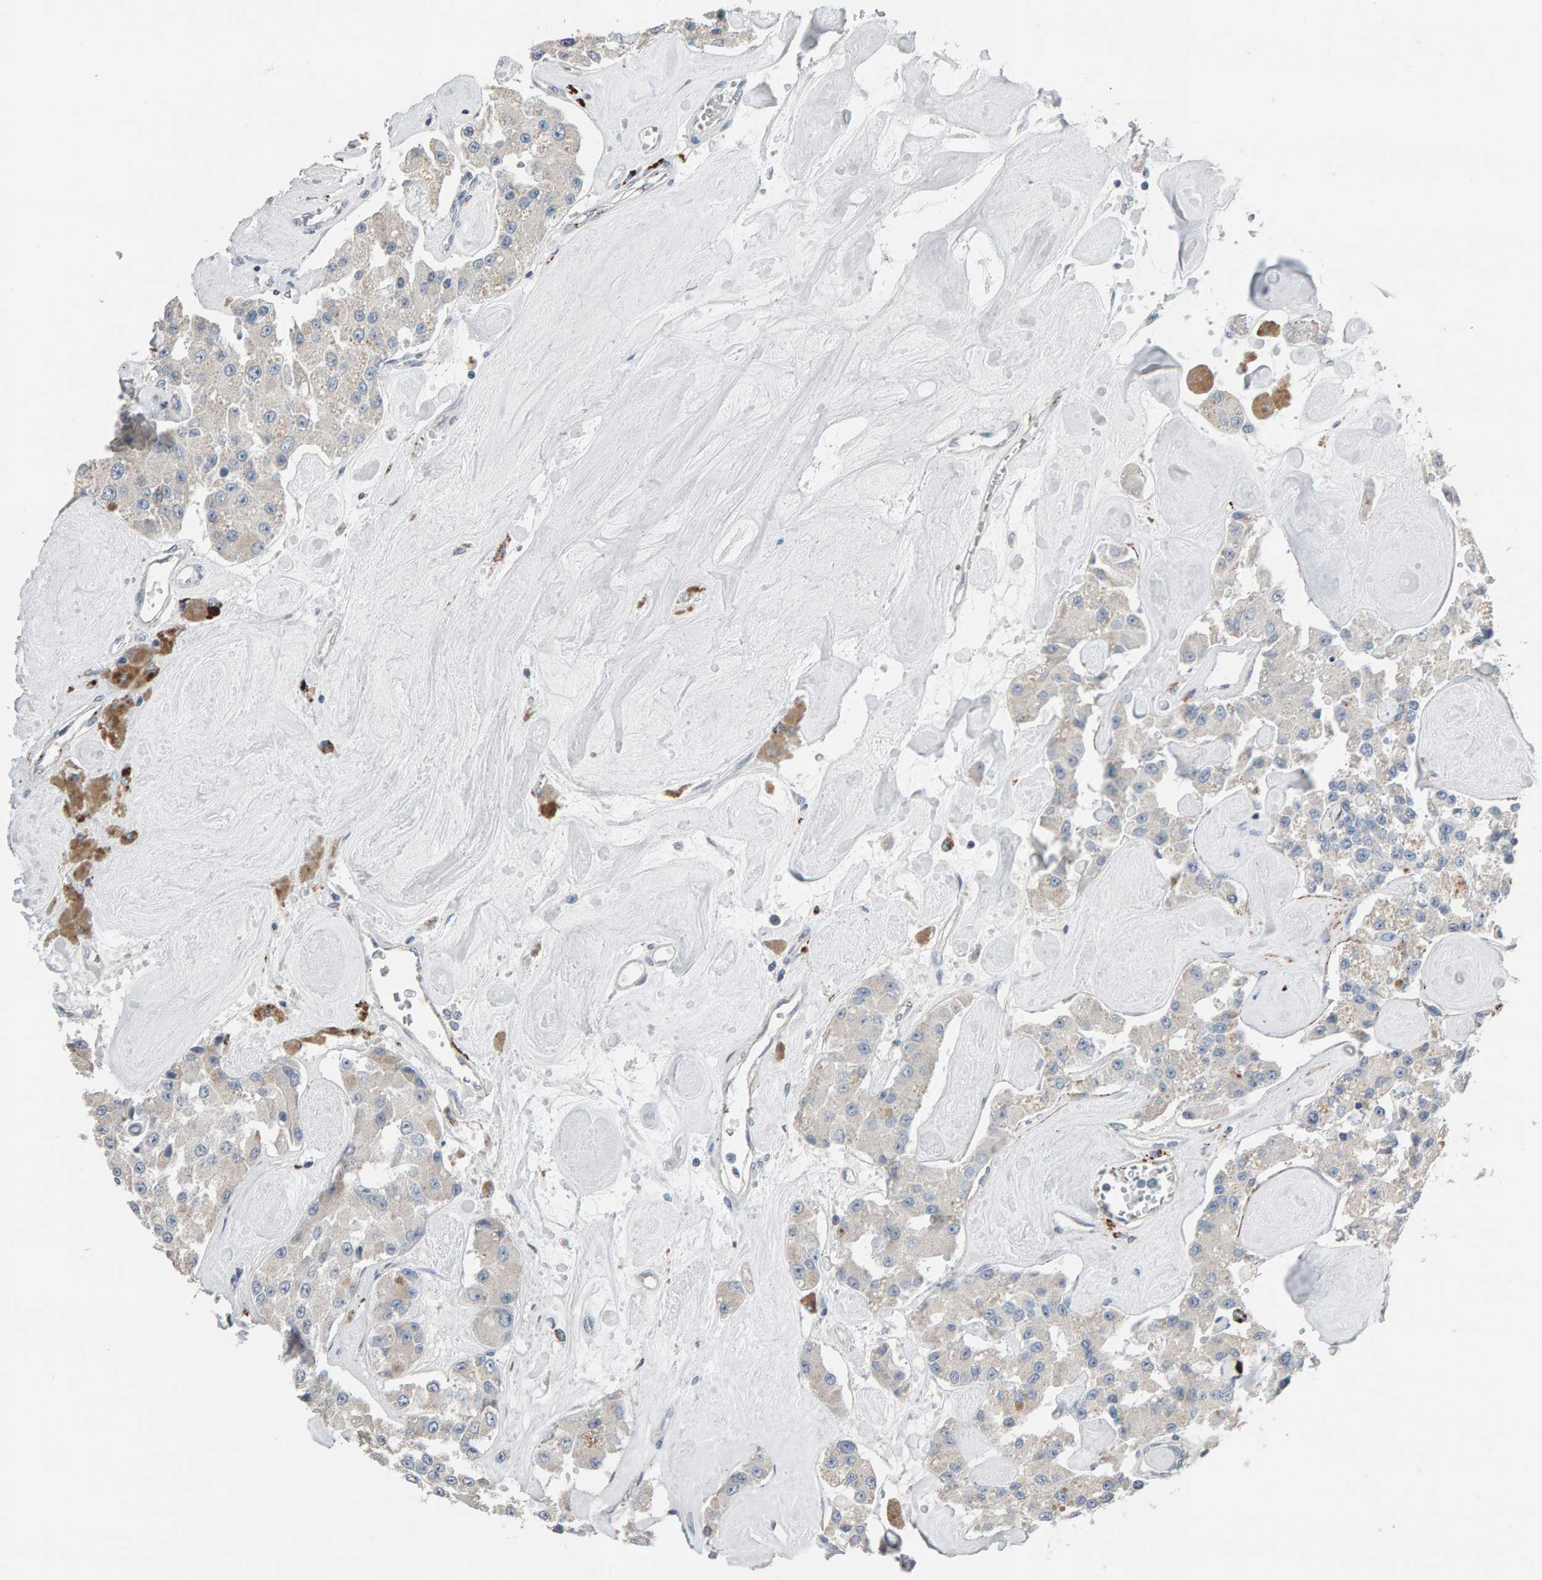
{"staining": {"intensity": "negative", "quantity": "none", "location": "none"}, "tissue": "carcinoid", "cell_type": "Tumor cells", "image_type": "cancer", "snomed": [{"axis": "morphology", "description": "Carcinoid, malignant, NOS"}, {"axis": "topography", "description": "Pancreas"}], "caption": "This is a photomicrograph of immunohistochemistry staining of carcinoid (malignant), which shows no expression in tumor cells. The staining is performed using DAB brown chromogen with nuclei counter-stained in using hematoxylin.", "gene": "IPPK", "patient": {"sex": "male", "age": 41}}